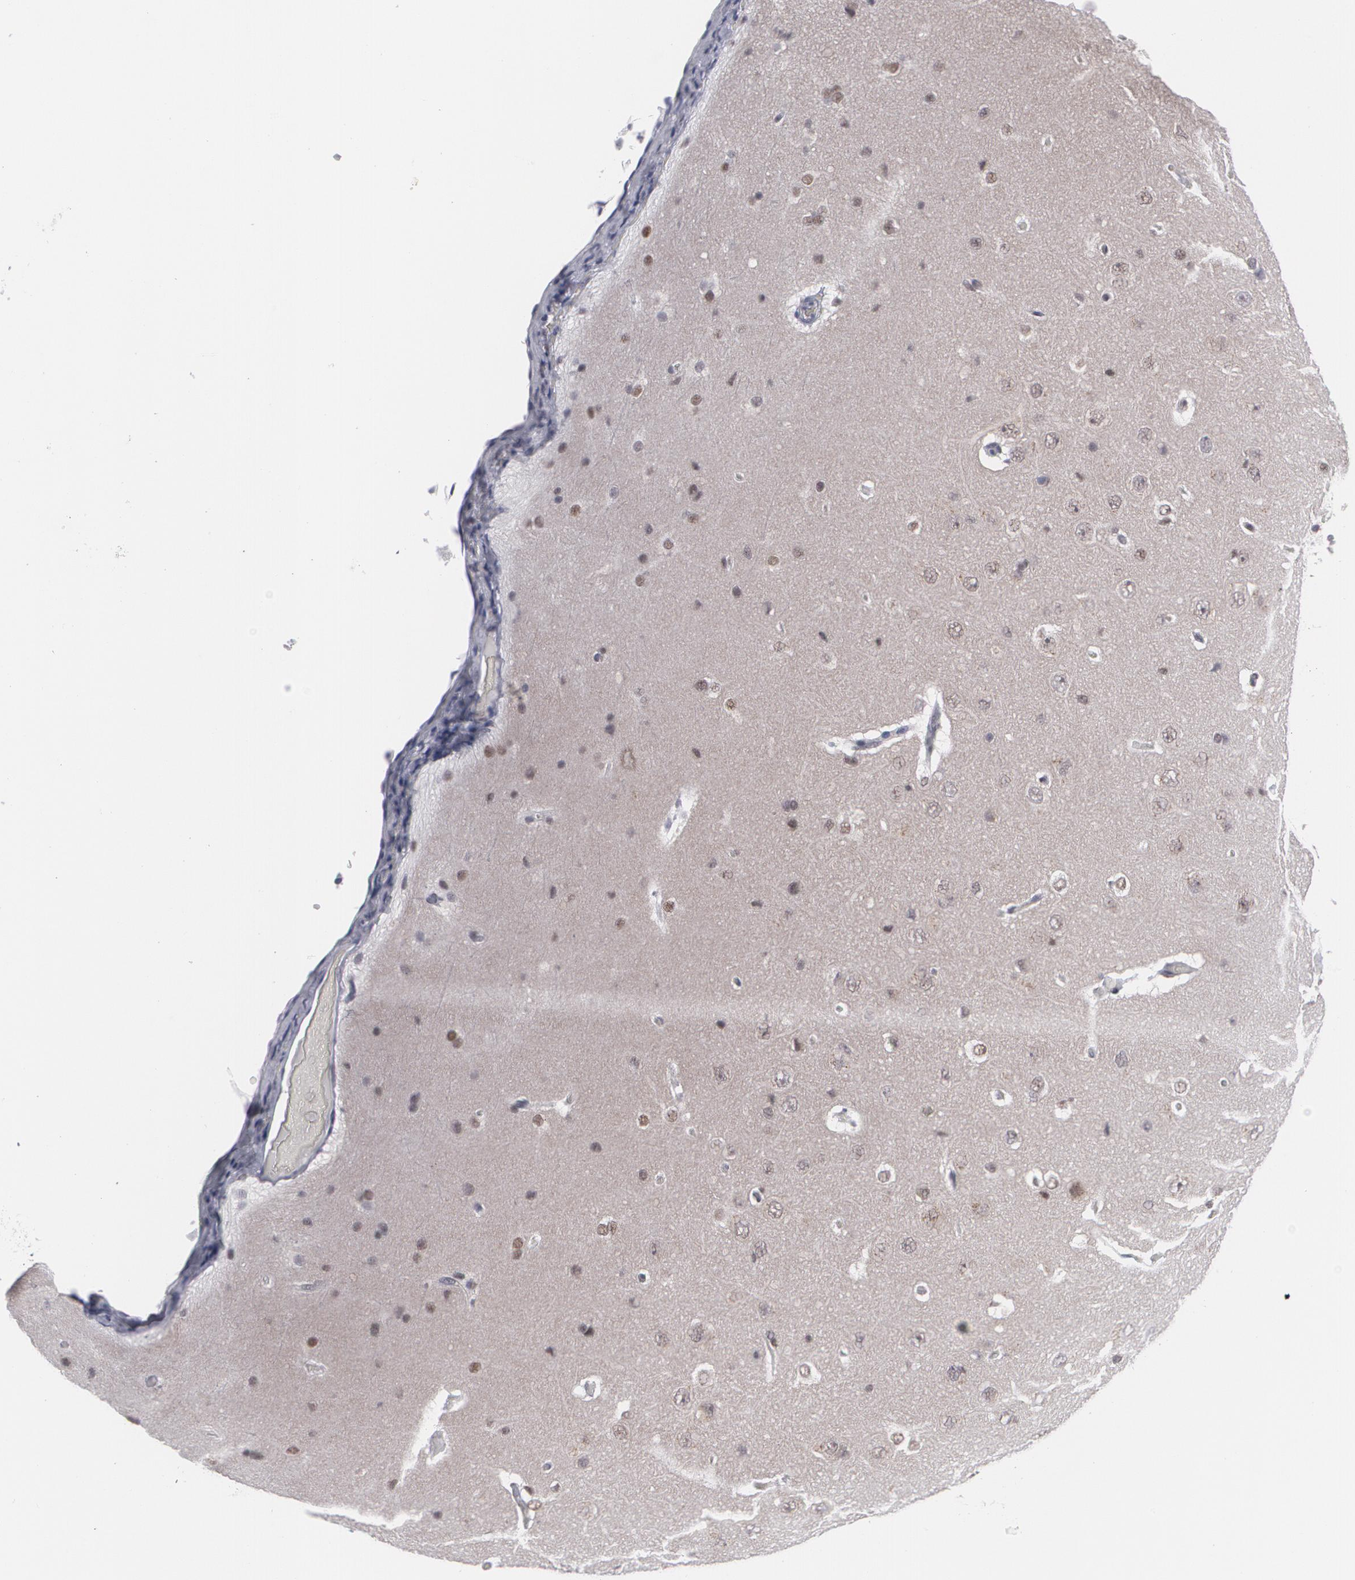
{"staining": {"intensity": "weak", "quantity": "25%-75%", "location": "nuclear"}, "tissue": "cerebral cortex", "cell_type": "Endothelial cells", "image_type": "normal", "snomed": [{"axis": "morphology", "description": "Normal tissue, NOS"}, {"axis": "topography", "description": "Cerebral cortex"}], "caption": "Immunohistochemistry image of benign human cerebral cortex stained for a protein (brown), which displays low levels of weak nuclear expression in approximately 25%-75% of endothelial cells.", "gene": "MCL1", "patient": {"sex": "female", "age": 45}}